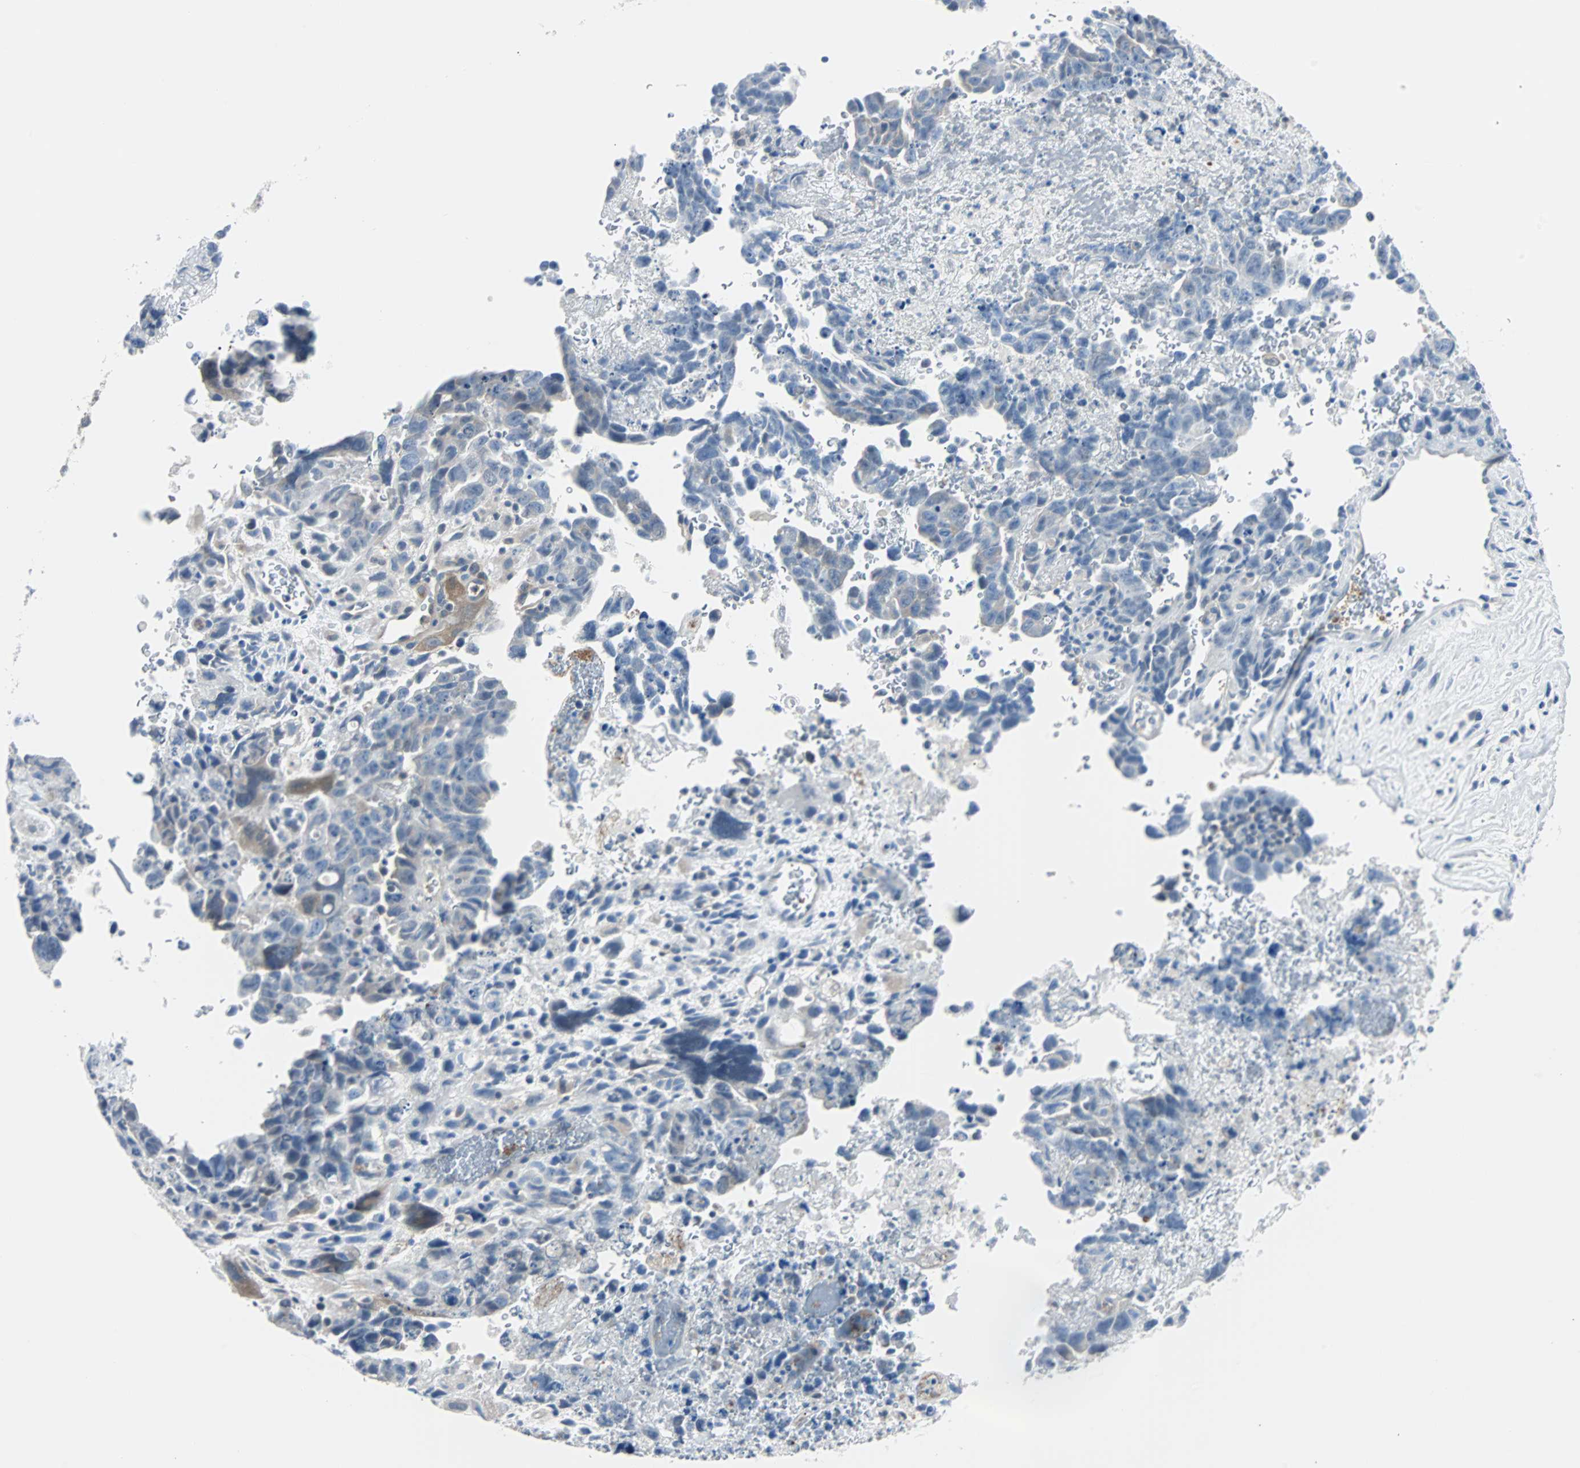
{"staining": {"intensity": "weak", "quantity": "<25%", "location": "cytoplasmic/membranous"}, "tissue": "testis cancer", "cell_type": "Tumor cells", "image_type": "cancer", "snomed": [{"axis": "morphology", "description": "Carcinoma, Embryonal, NOS"}, {"axis": "topography", "description": "Testis"}], "caption": "A high-resolution image shows immunohistochemistry staining of testis cancer (embryonal carcinoma), which demonstrates no significant staining in tumor cells. (Immunohistochemistry, brightfield microscopy, high magnification).", "gene": "RASA1", "patient": {"sex": "male", "age": 28}}